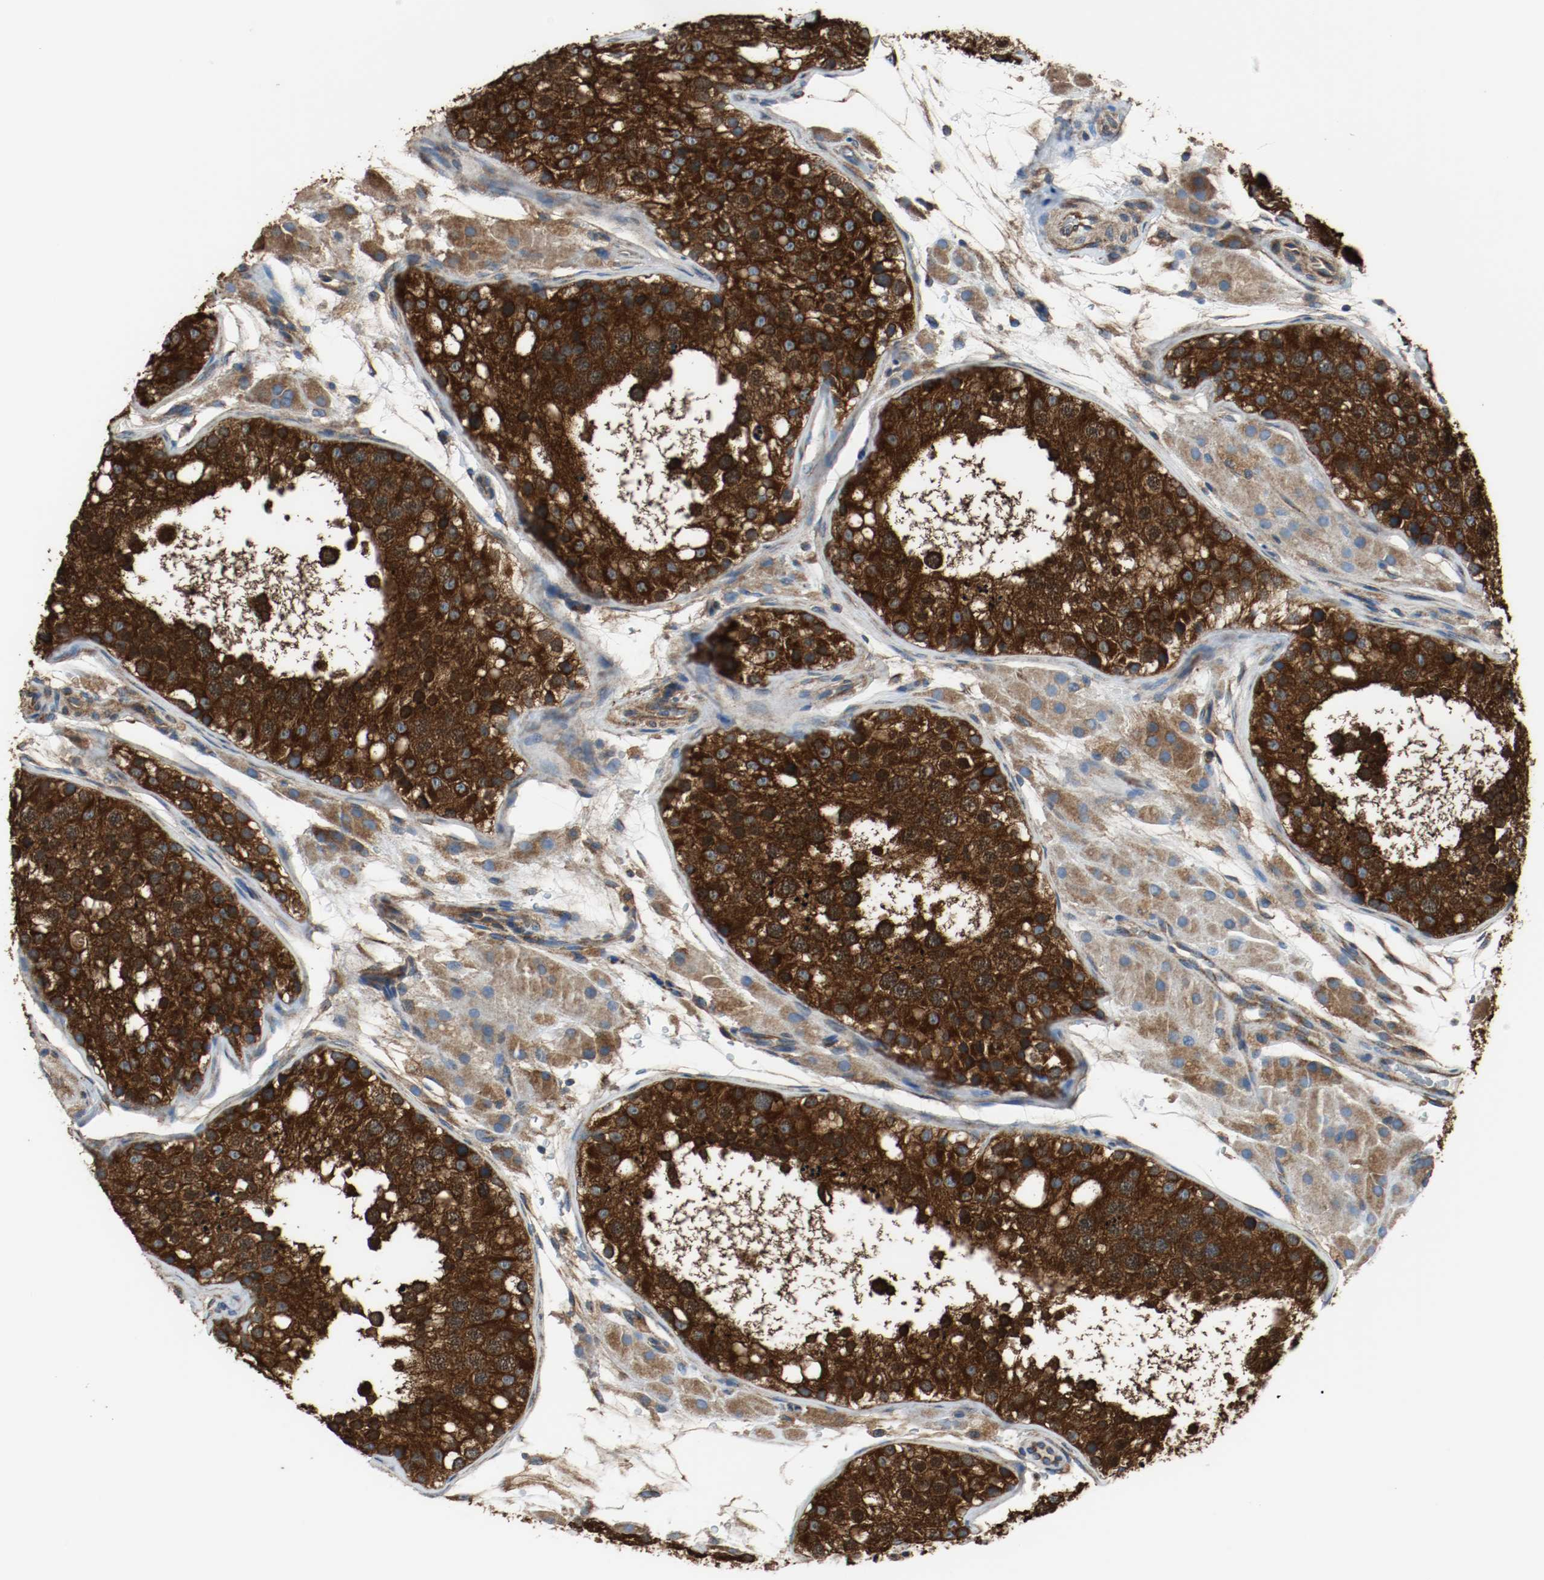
{"staining": {"intensity": "strong", "quantity": ">75%", "location": "cytoplasmic/membranous"}, "tissue": "testis", "cell_type": "Cells in seminiferous ducts", "image_type": "normal", "snomed": [{"axis": "morphology", "description": "Normal tissue, NOS"}, {"axis": "topography", "description": "Testis"}], "caption": "Immunohistochemical staining of benign human testis demonstrates strong cytoplasmic/membranous protein positivity in approximately >75% of cells in seminiferous ducts. (IHC, brightfield microscopy, high magnification).", "gene": "TUBA3D", "patient": {"sex": "male", "age": 26}}